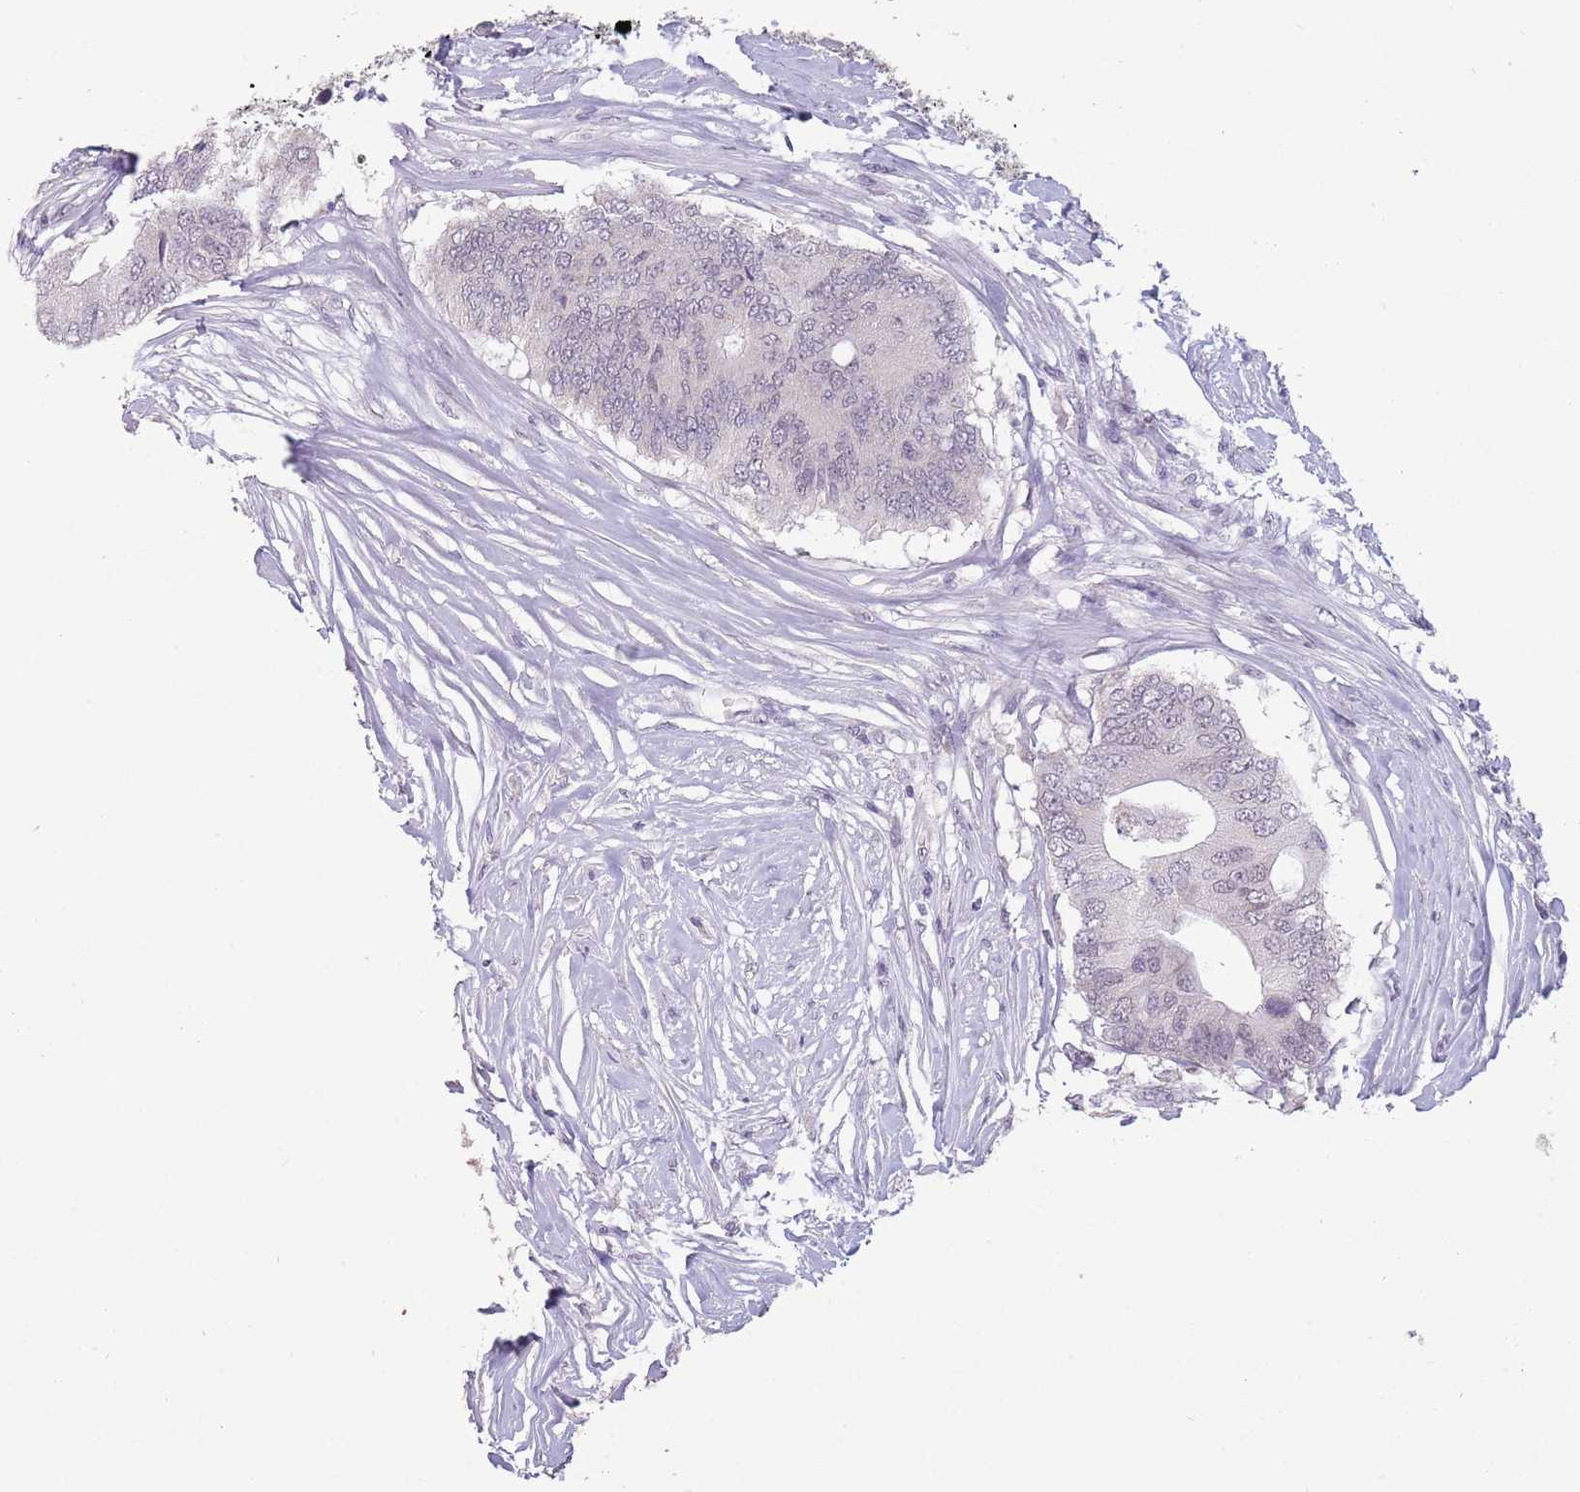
{"staining": {"intensity": "negative", "quantity": "none", "location": "none"}, "tissue": "colorectal cancer", "cell_type": "Tumor cells", "image_type": "cancer", "snomed": [{"axis": "morphology", "description": "Adenocarcinoma, NOS"}, {"axis": "topography", "description": "Colon"}], "caption": "The micrograph shows no significant positivity in tumor cells of colorectal cancer (adenocarcinoma).", "gene": "ZNF574", "patient": {"sex": "male", "age": 71}}